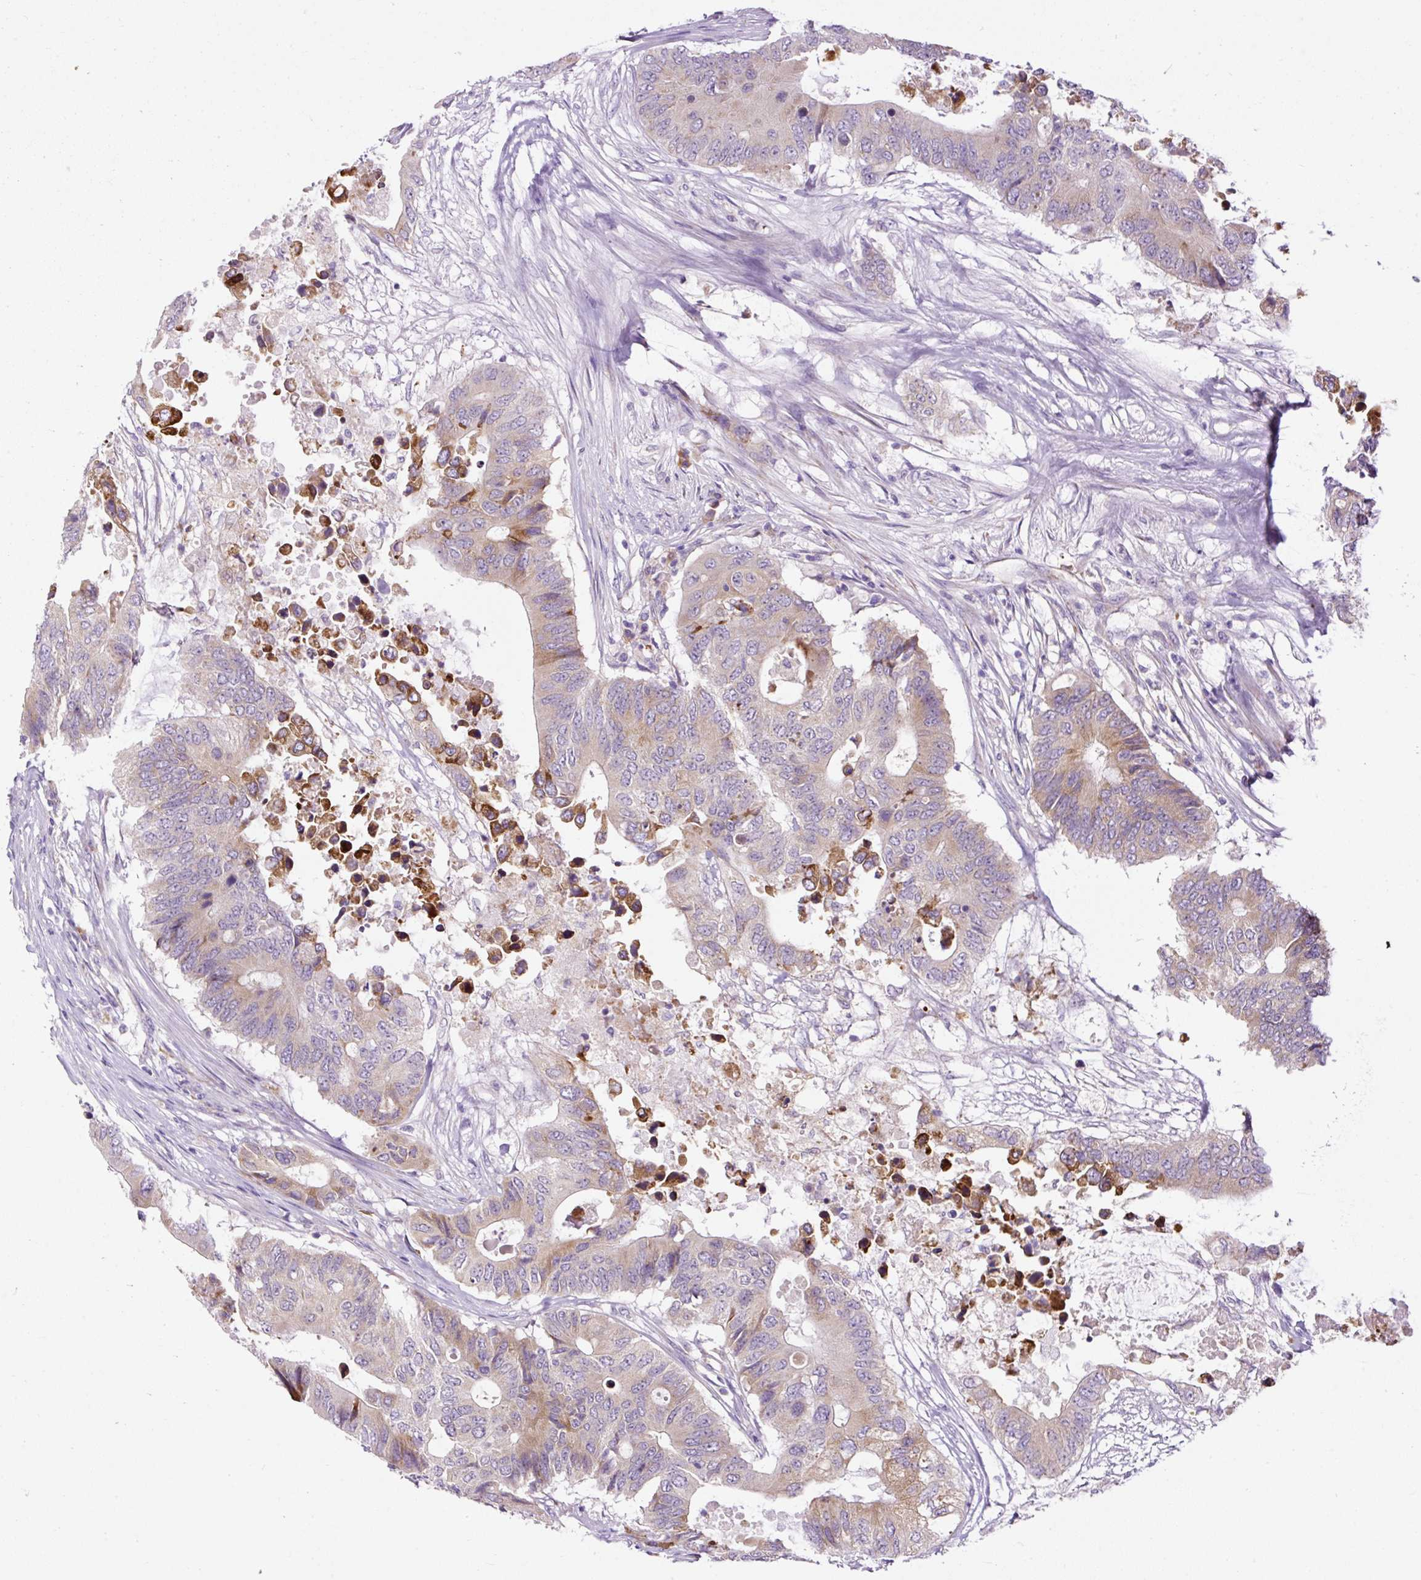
{"staining": {"intensity": "weak", "quantity": "25%-75%", "location": "cytoplasmic/membranous"}, "tissue": "colorectal cancer", "cell_type": "Tumor cells", "image_type": "cancer", "snomed": [{"axis": "morphology", "description": "Adenocarcinoma, NOS"}, {"axis": "topography", "description": "Colon"}], "caption": "An image of human adenocarcinoma (colorectal) stained for a protein demonstrates weak cytoplasmic/membranous brown staining in tumor cells.", "gene": "FMC1", "patient": {"sex": "male", "age": 71}}